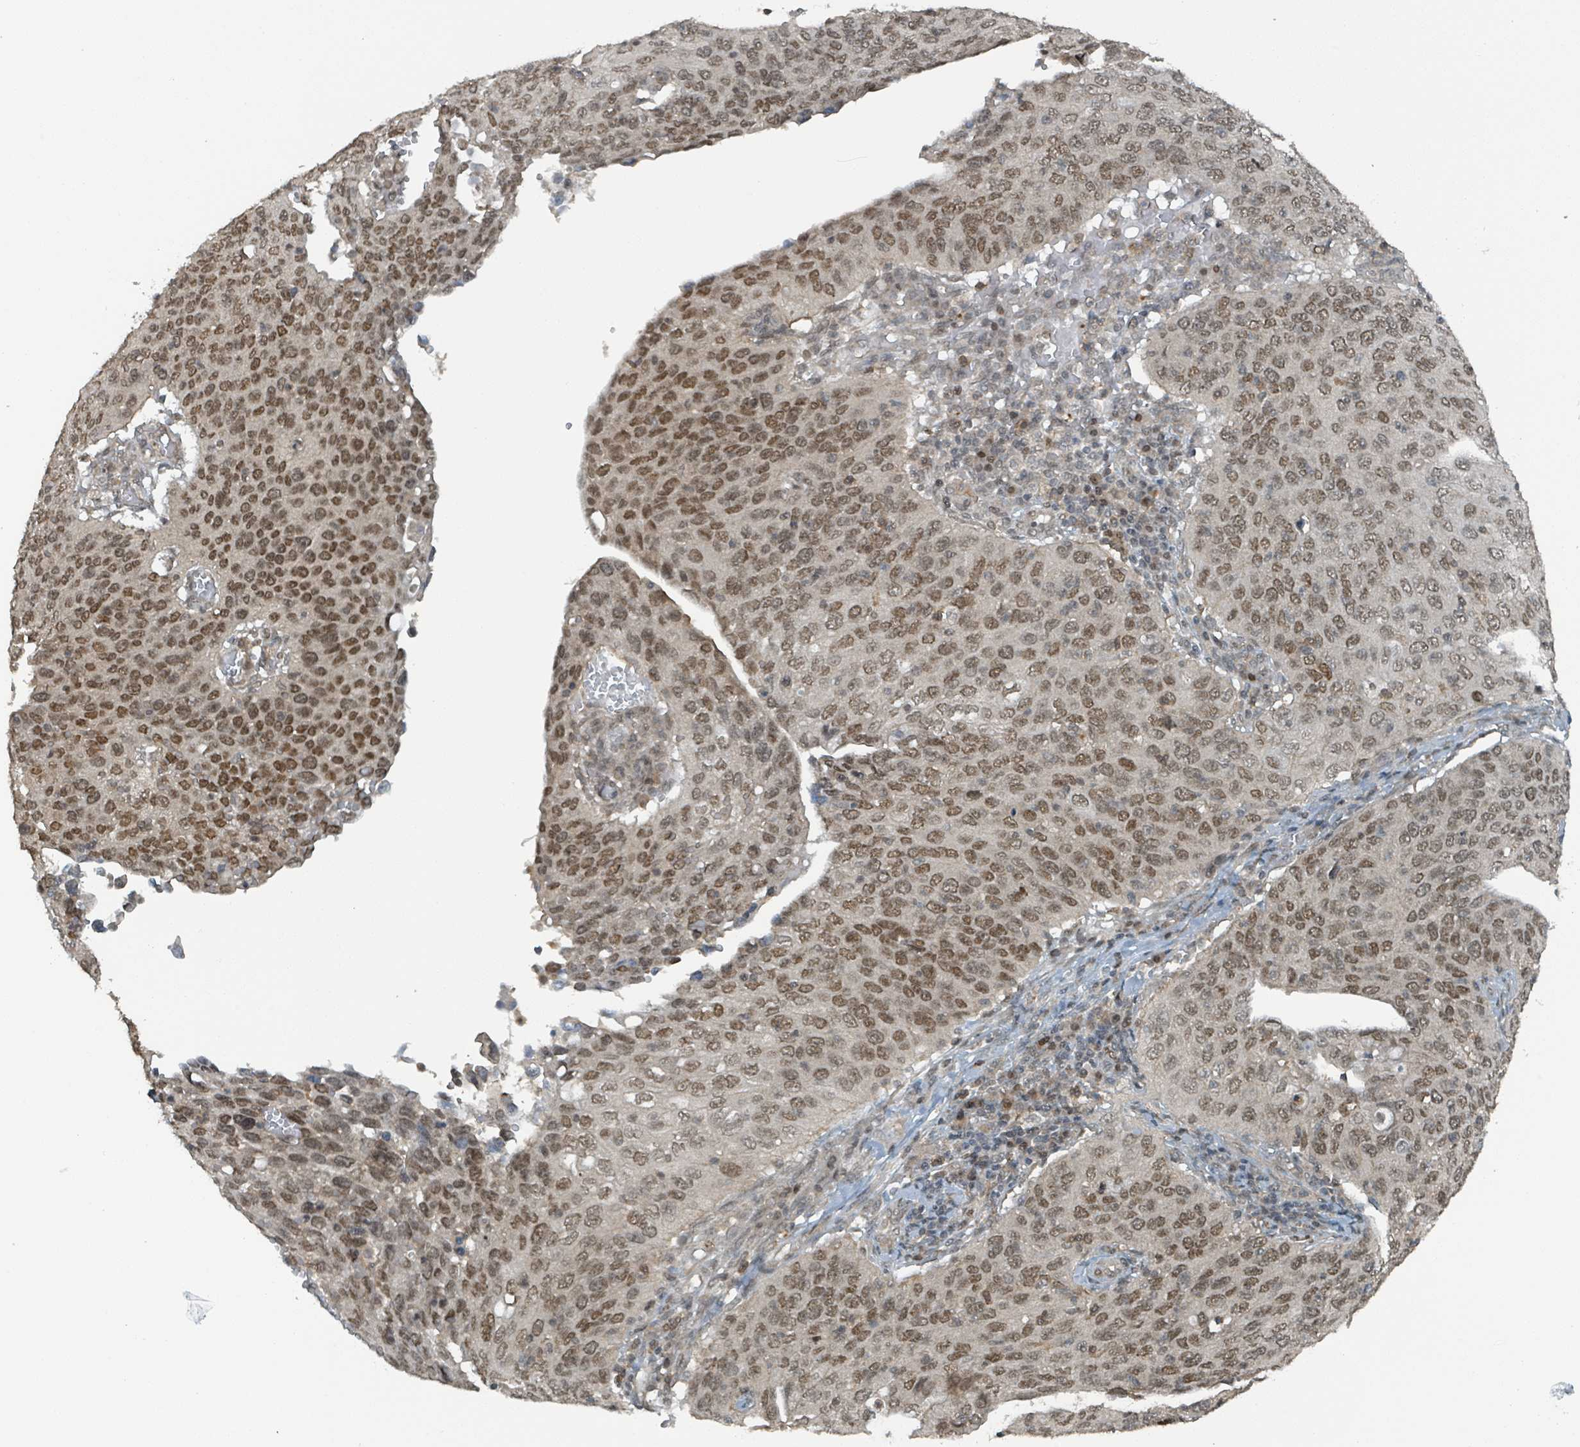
{"staining": {"intensity": "moderate", "quantity": ">75%", "location": "nuclear"}, "tissue": "cervical cancer", "cell_type": "Tumor cells", "image_type": "cancer", "snomed": [{"axis": "morphology", "description": "Squamous cell carcinoma, NOS"}, {"axis": "topography", "description": "Cervix"}], "caption": "About >75% of tumor cells in squamous cell carcinoma (cervical) show moderate nuclear protein positivity as visualized by brown immunohistochemical staining.", "gene": "PHIP", "patient": {"sex": "female", "age": 36}}